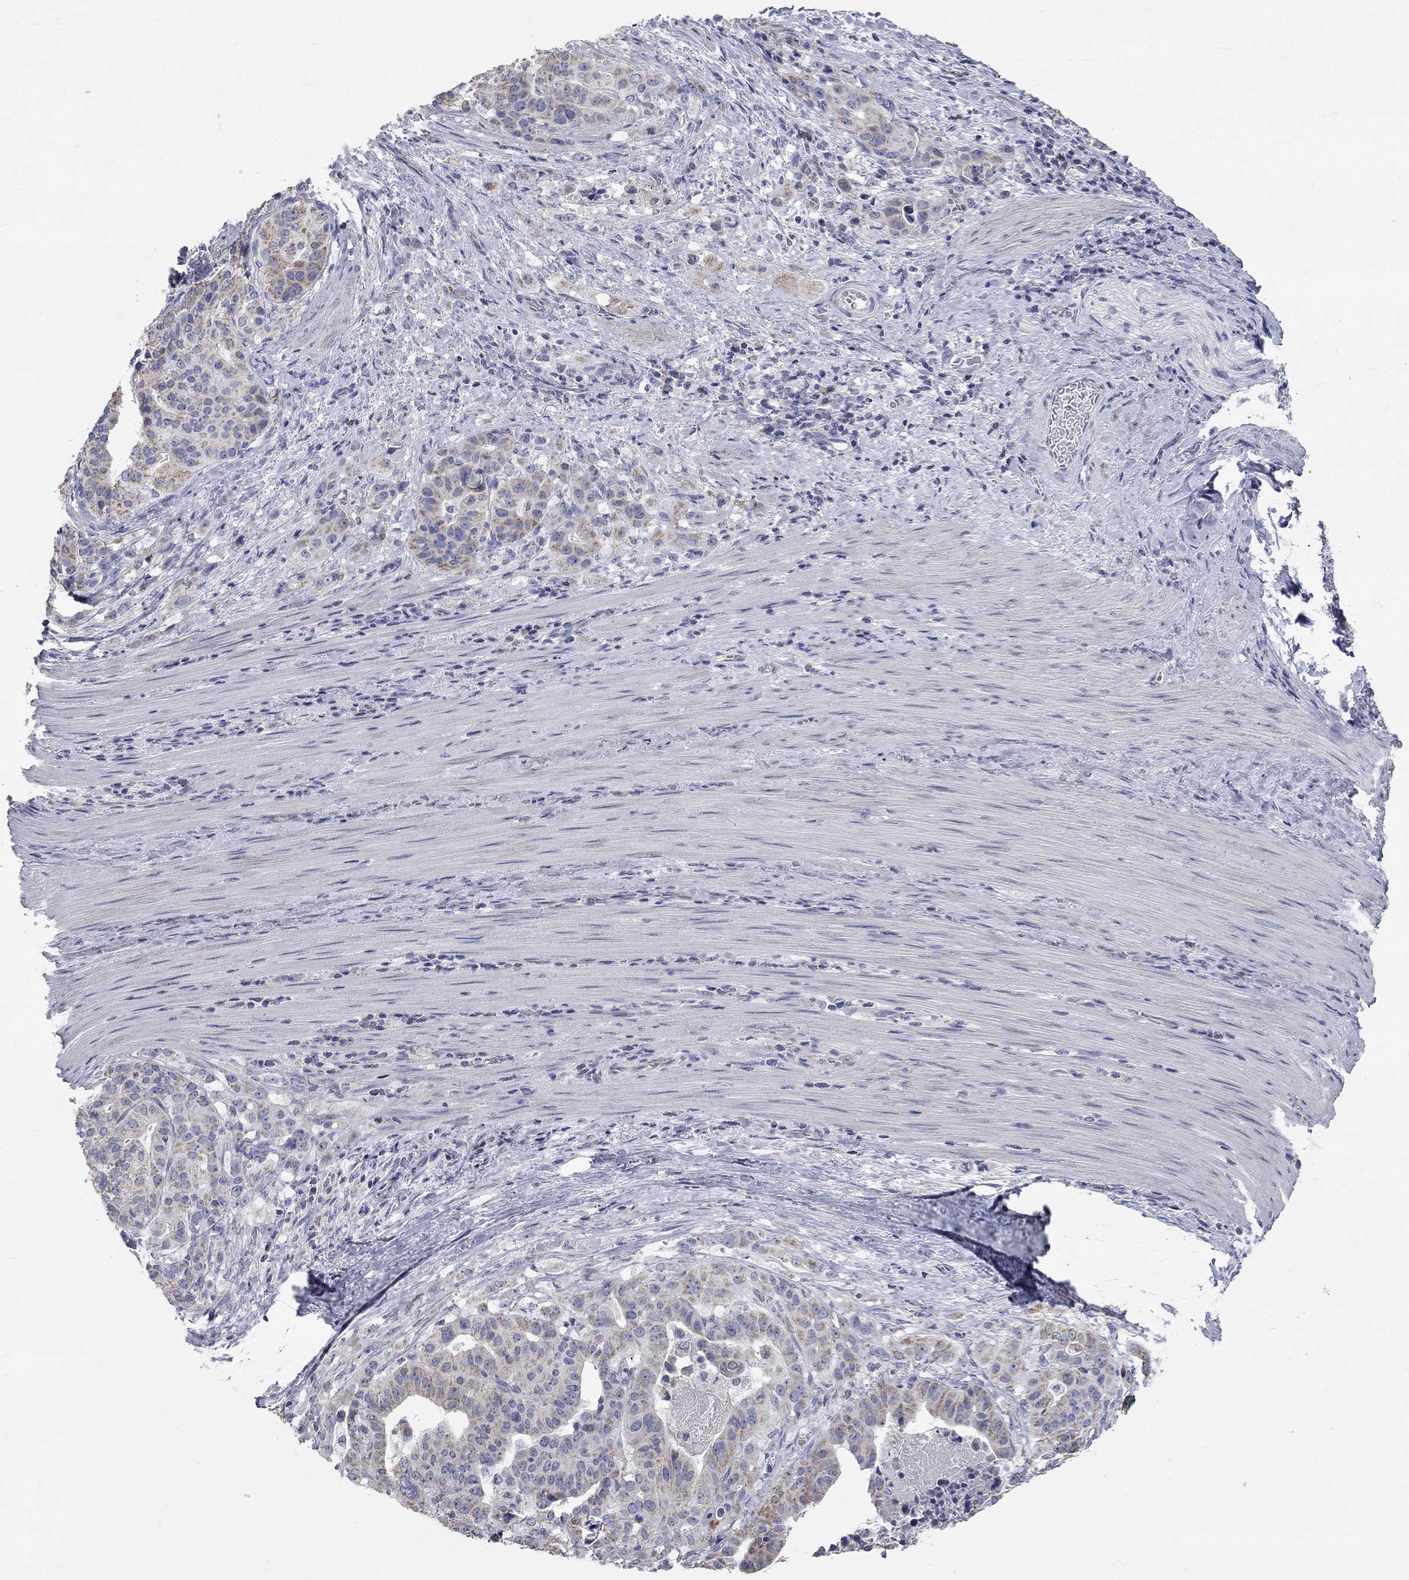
{"staining": {"intensity": "moderate", "quantity": "25%-75%", "location": "cytoplasmic/membranous"}, "tissue": "stomach cancer", "cell_type": "Tumor cells", "image_type": "cancer", "snomed": [{"axis": "morphology", "description": "Adenocarcinoma, NOS"}, {"axis": "topography", "description": "Stomach"}], "caption": "This image demonstrates stomach cancer stained with immunohistochemistry (IHC) to label a protein in brown. The cytoplasmic/membranous of tumor cells show moderate positivity for the protein. Nuclei are counter-stained blue.", "gene": "CFAP161", "patient": {"sex": "male", "age": 48}}